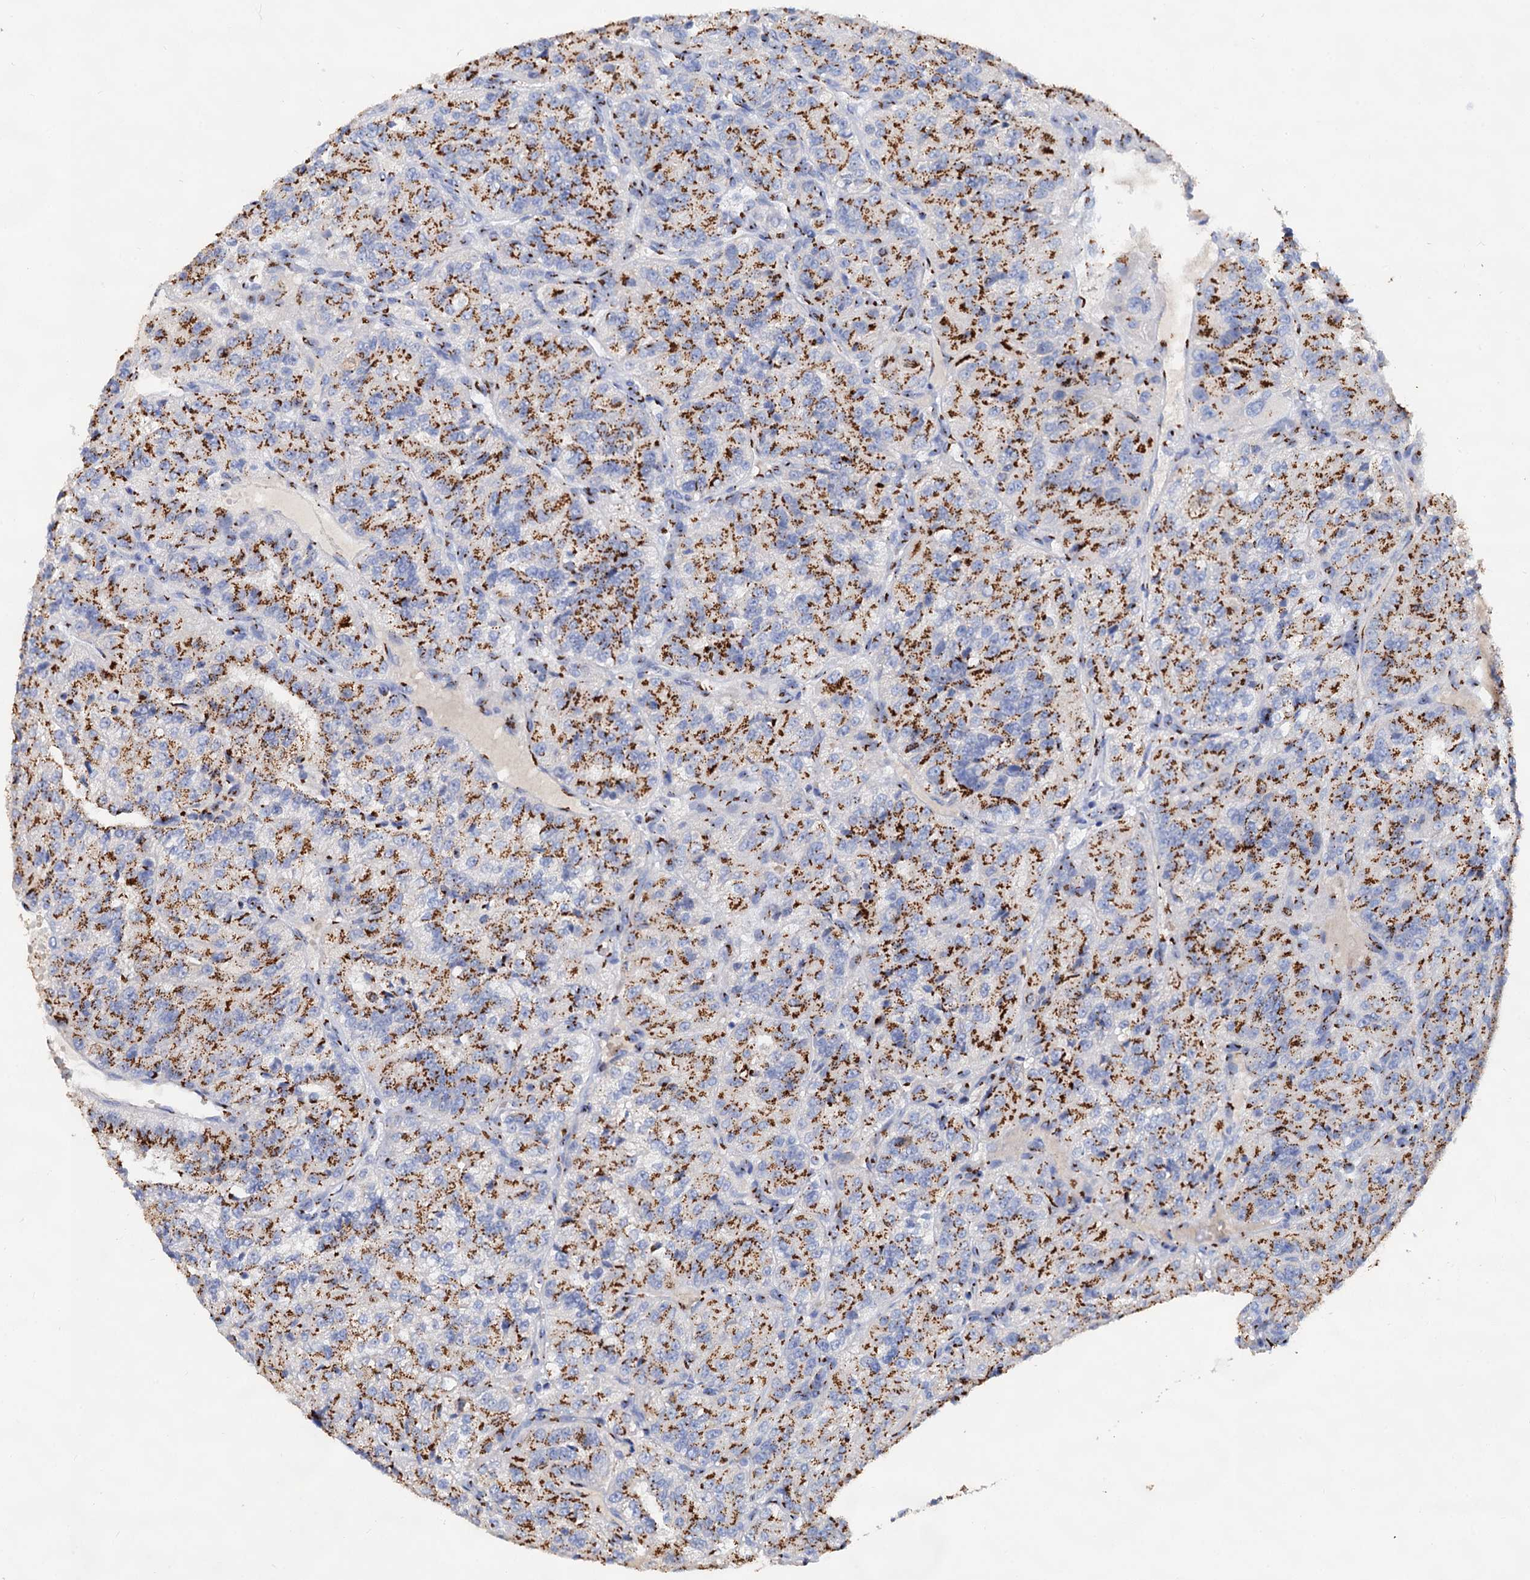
{"staining": {"intensity": "strong", "quantity": ">75%", "location": "cytoplasmic/membranous"}, "tissue": "renal cancer", "cell_type": "Tumor cells", "image_type": "cancer", "snomed": [{"axis": "morphology", "description": "Adenocarcinoma, NOS"}, {"axis": "topography", "description": "Kidney"}], "caption": "Immunohistochemical staining of renal adenocarcinoma displays high levels of strong cytoplasmic/membranous protein staining in about >75% of tumor cells. The protein of interest is shown in brown color, while the nuclei are stained blue.", "gene": "TM9SF3", "patient": {"sex": "female", "age": 63}}